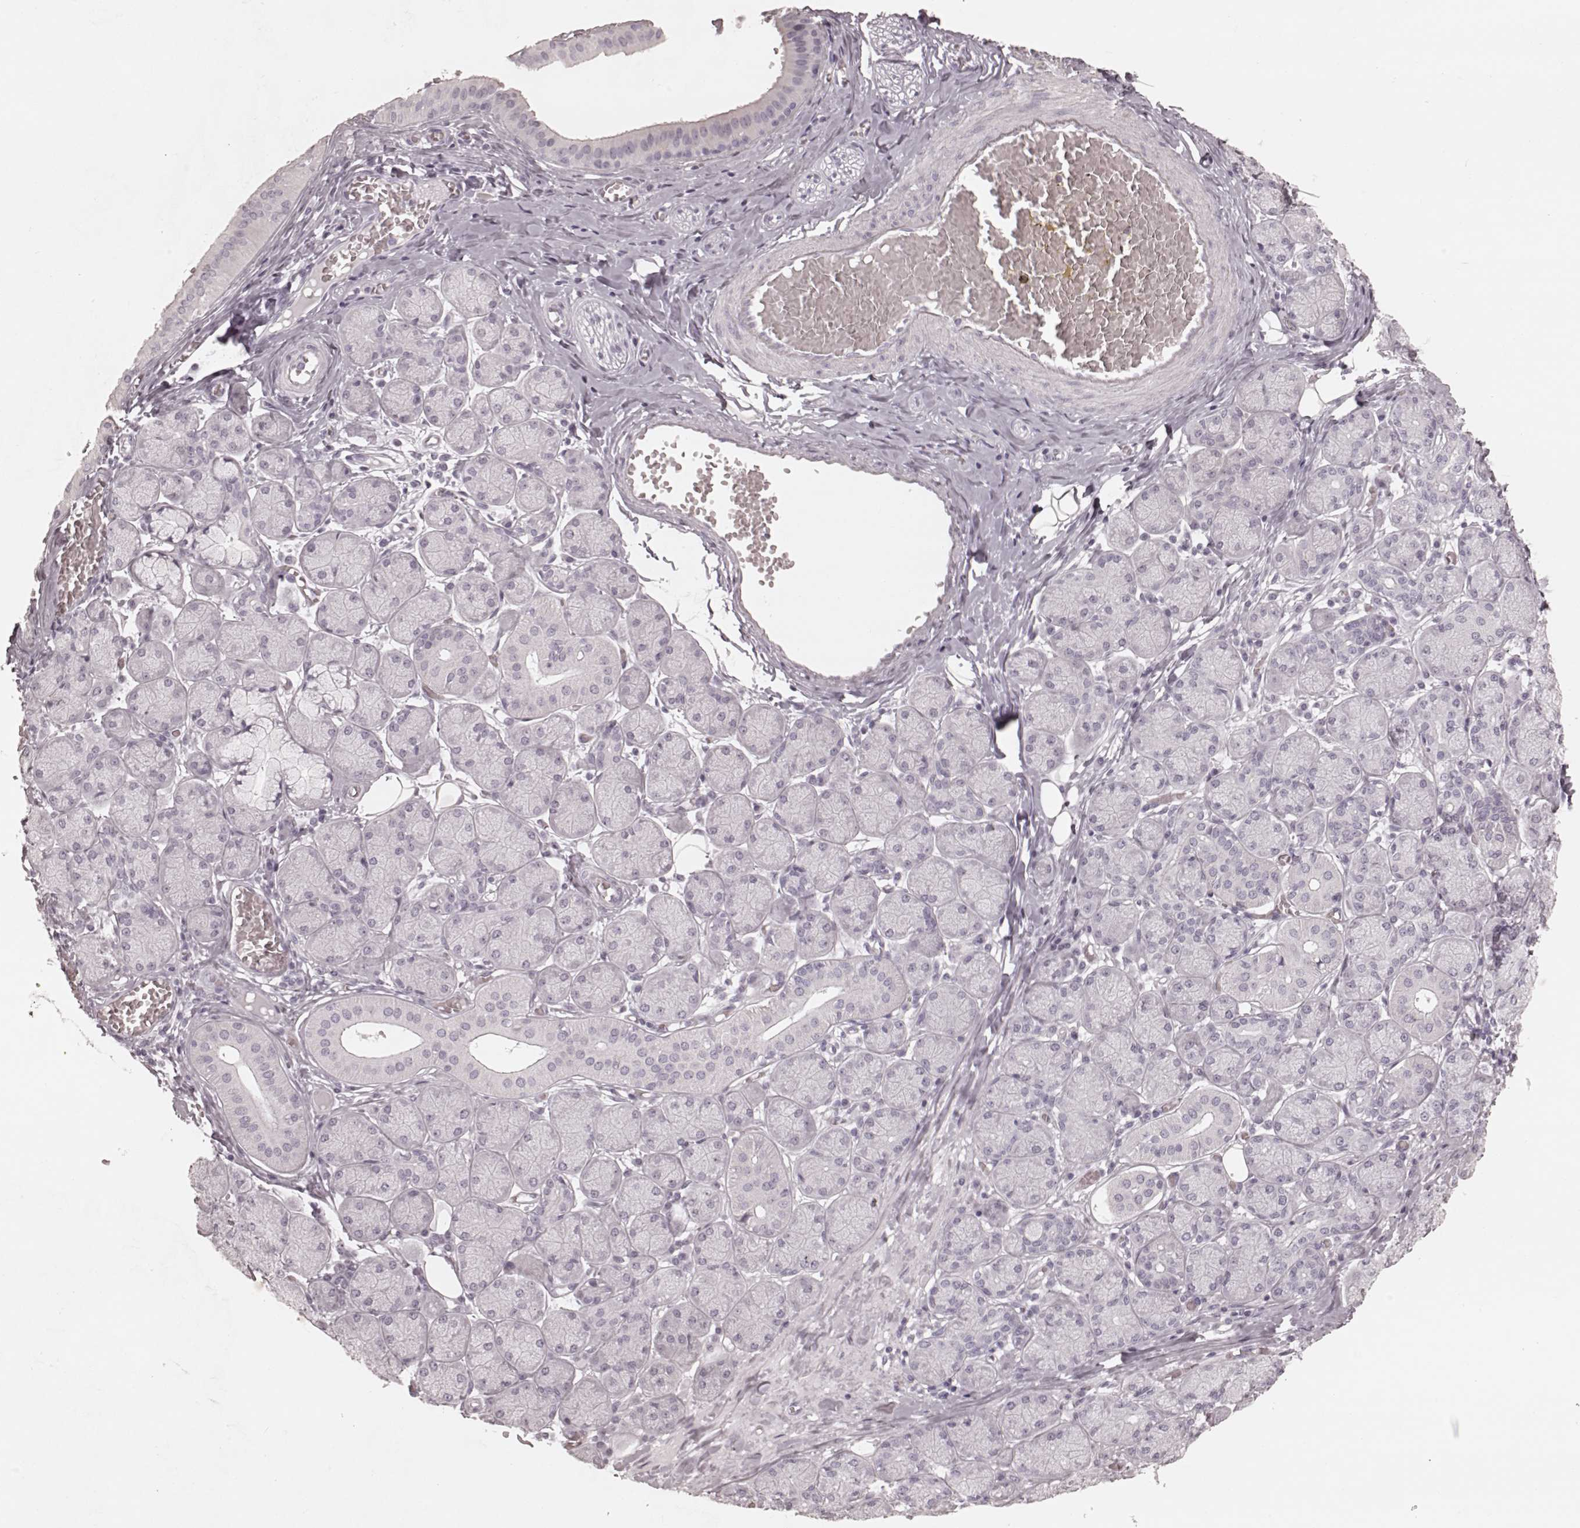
{"staining": {"intensity": "negative", "quantity": "none", "location": "none"}, "tissue": "salivary gland", "cell_type": "Glandular cells", "image_type": "normal", "snomed": [{"axis": "morphology", "description": "Normal tissue, NOS"}, {"axis": "topography", "description": "Salivary gland"}, {"axis": "topography", "description": "Peripheral nerve tissue"}], "caption": "This is a photomicrograph of IHC staining of benign salivary gland, which shows no positivity in glandular cells. (DAB IHC with hematoxylin counter stain).", "gene": "KRT74", "patient": {"sex": "female", "age": 24}}